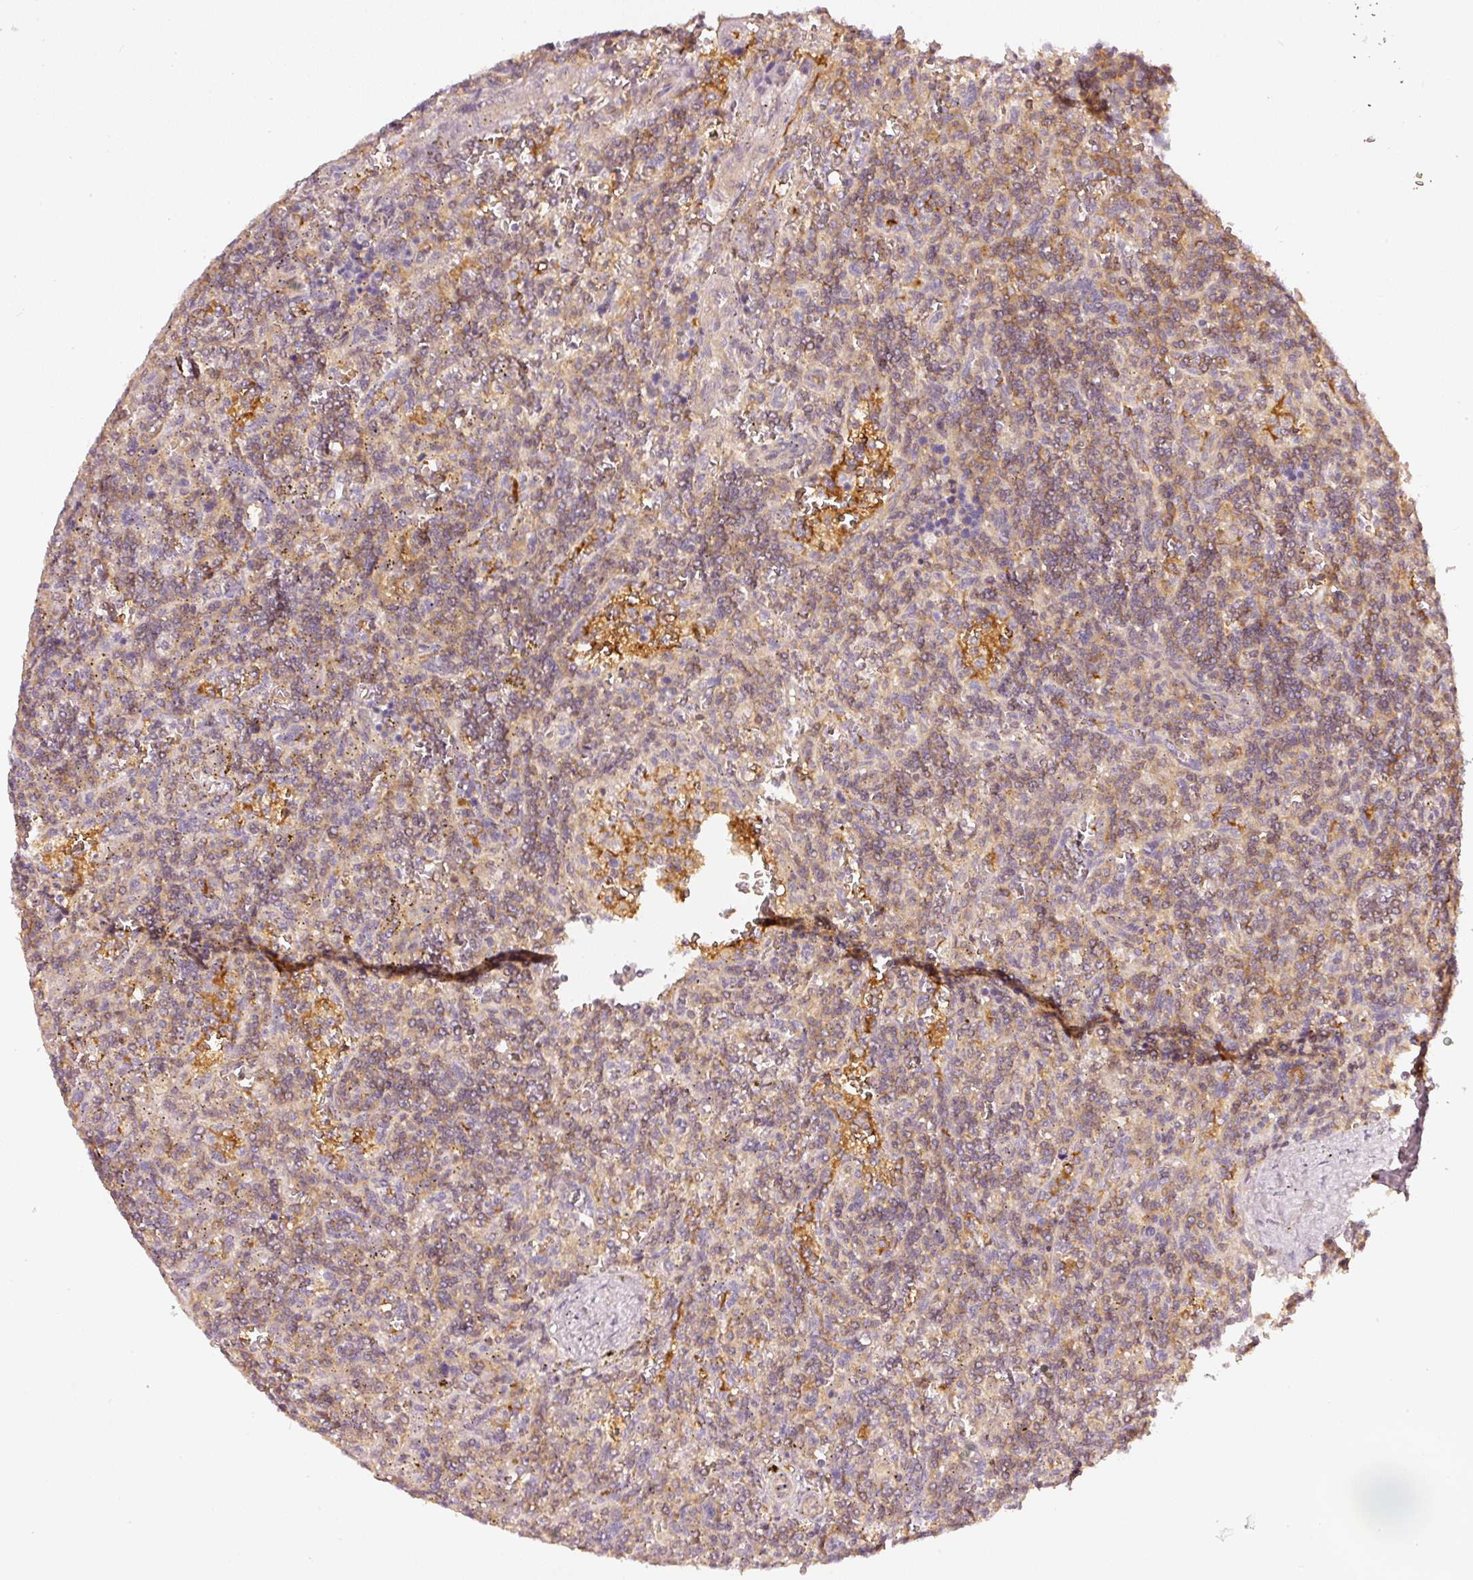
{"staining": {"intensity": "moderate", "quantity": ">75%", "location": "cytoplasmic/membranous"}, "tissue": "lymphoma", "cell_type": "Tumor cells", "image_type": "cancer", "snomed": [{"axis": "morphology", "description": "Malignant lymphoma, non-Hodgkin's type, Low grade"}, {"axis": "topography", "description": "Spleen"}], "caption": "The micrograph demonstrates staining of malignant lymphoma, non-Hodgkin's type (low-grade), revealing moderate cytoplasmic/membranous protein staining (brown color) within tumor cells.", "gene": "ASMTL", "patient": {"sex": "male", "age": 73}}